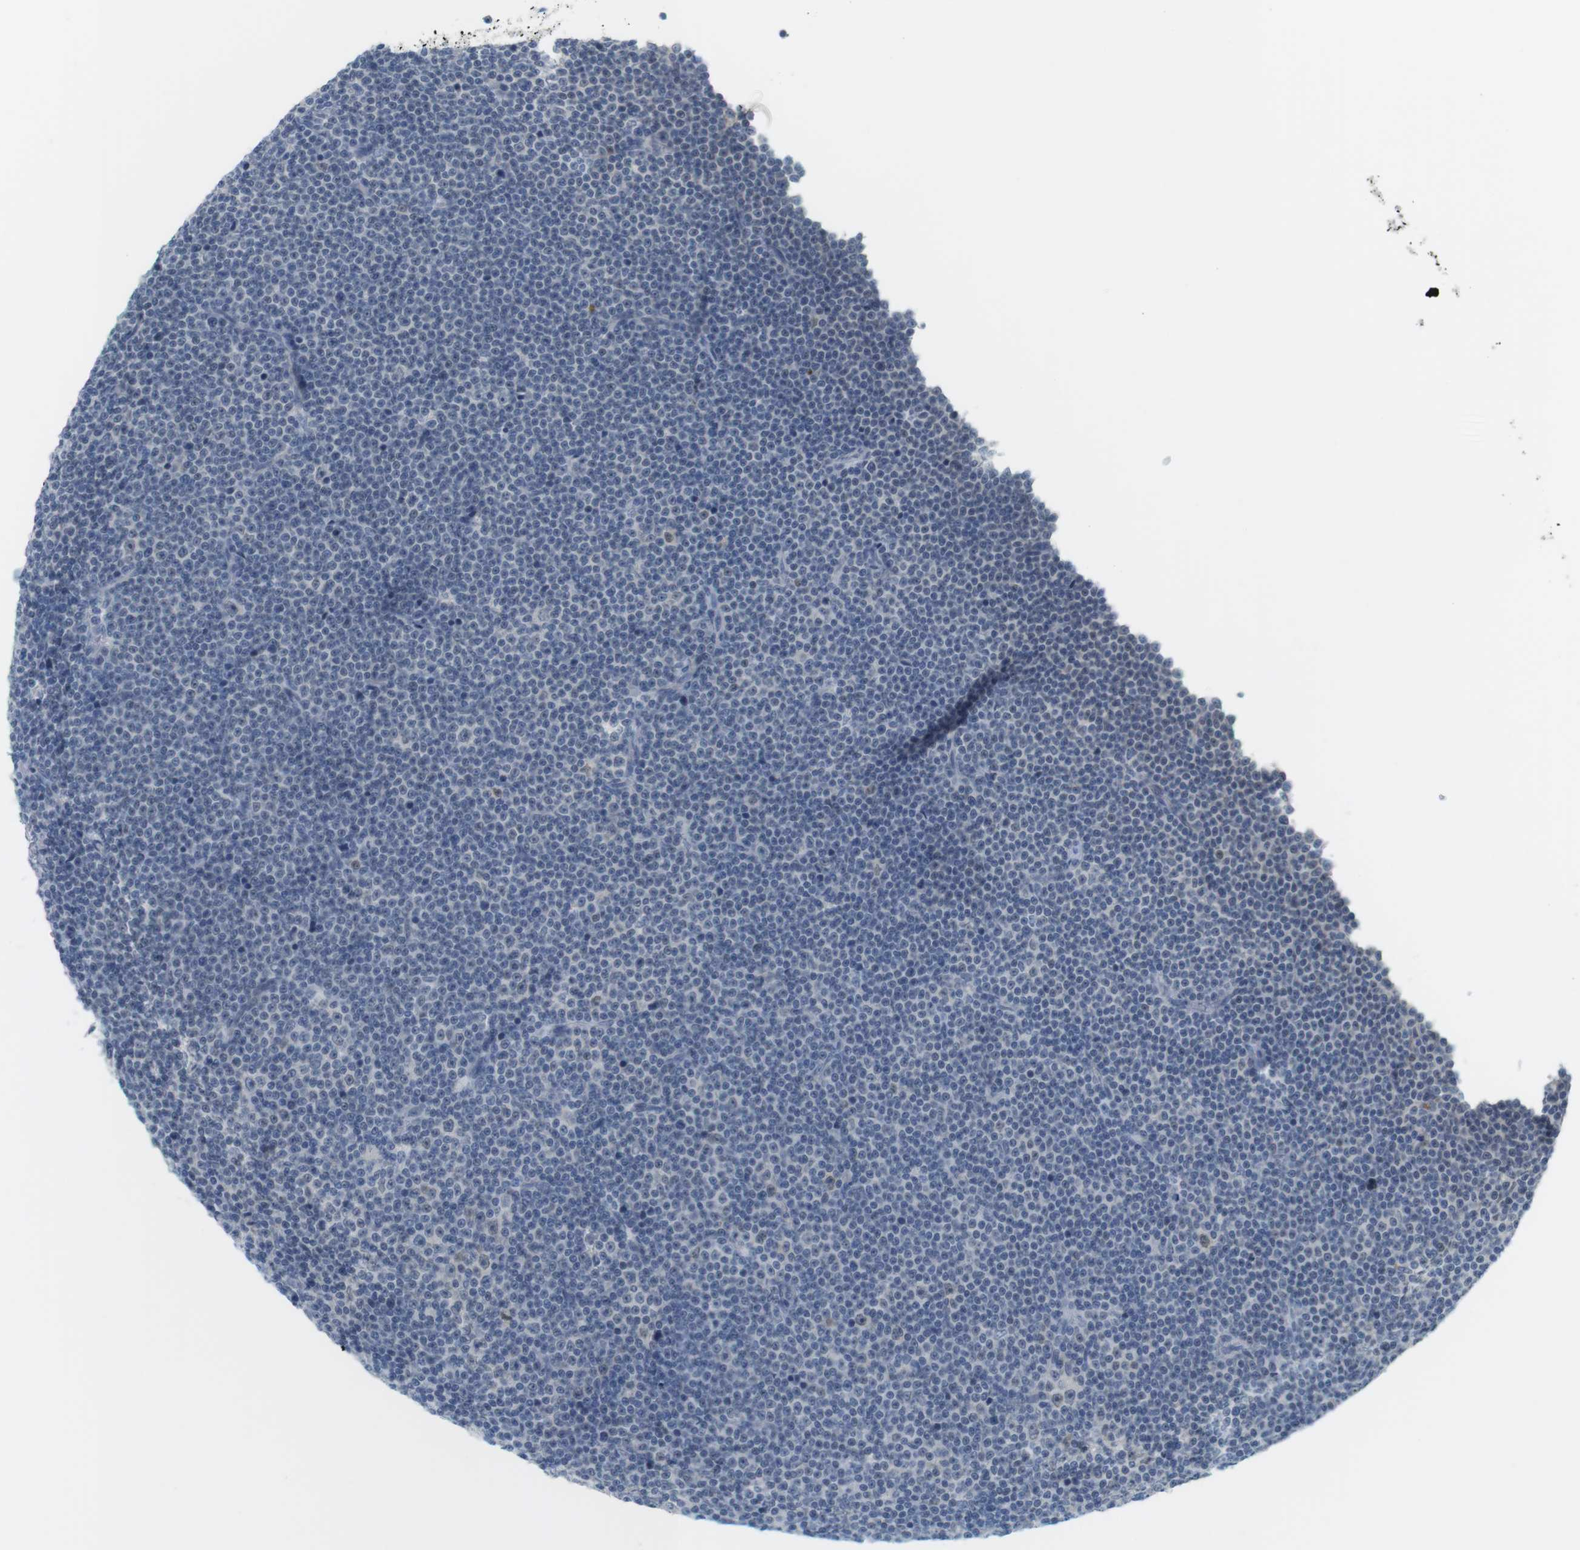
{"staining": {"intensity": "negative", "quantity": "none", "location": "none"}, "tissue": "lymphoma", "cell_type": "Tumor cells", "image_type": "cancer", "snomed": [{"axis": "morphology", "description": "Malignant lymphoma, non-Hodgkin's type, Low grade"}, {"axis": "topography", "description": "Lymph node"}], "caption": "Protein analysis of malignant lymphoma, non-Hodgkin's type (low-grade) demonstrates no significant expression in tumor cells.", "gene": "CREB3L2", "patient": {"sex": "female", "age": 67}}